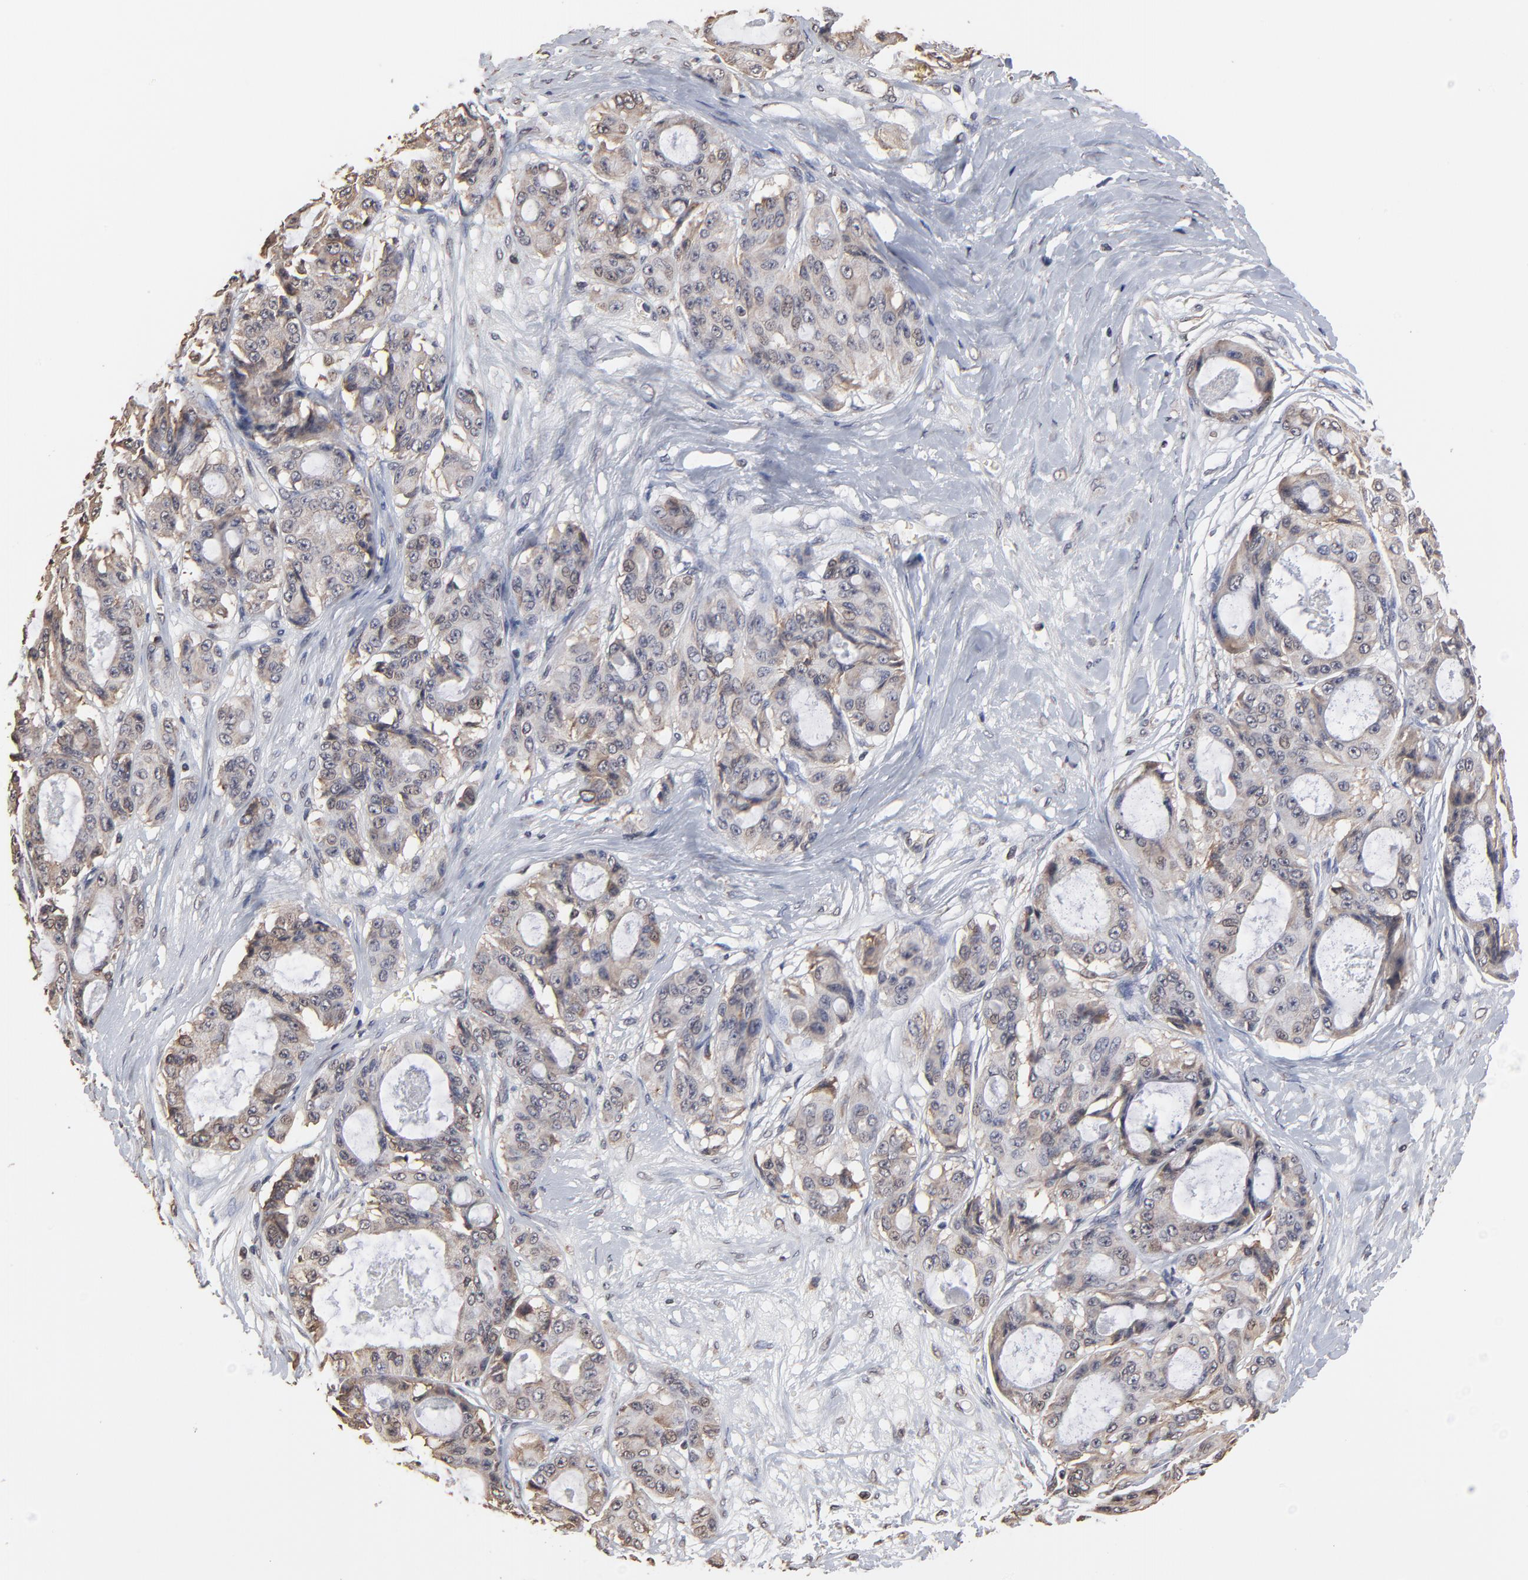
{"staining": {"intensity": "weak", "quantity": "25%-75%", "location": "cytoplasmic/membranous"}, "tissue": "ovarian cancer", "cell_type": "Tumor cells", "image_type": "cancer", "snomed": [{"axis": "morphology", "description": "Carcinoma, endometroid"}, {"axis": "topography", "description": "Ovary"}], "caption": "Tumor cells reveal low levels of weak cytoplasmic/membranous expression in about 25%-75% of cells in endometroid carcinoma (ovarian).", "gene": "CHM", "patient": {"sex": "female", "age": 61}}